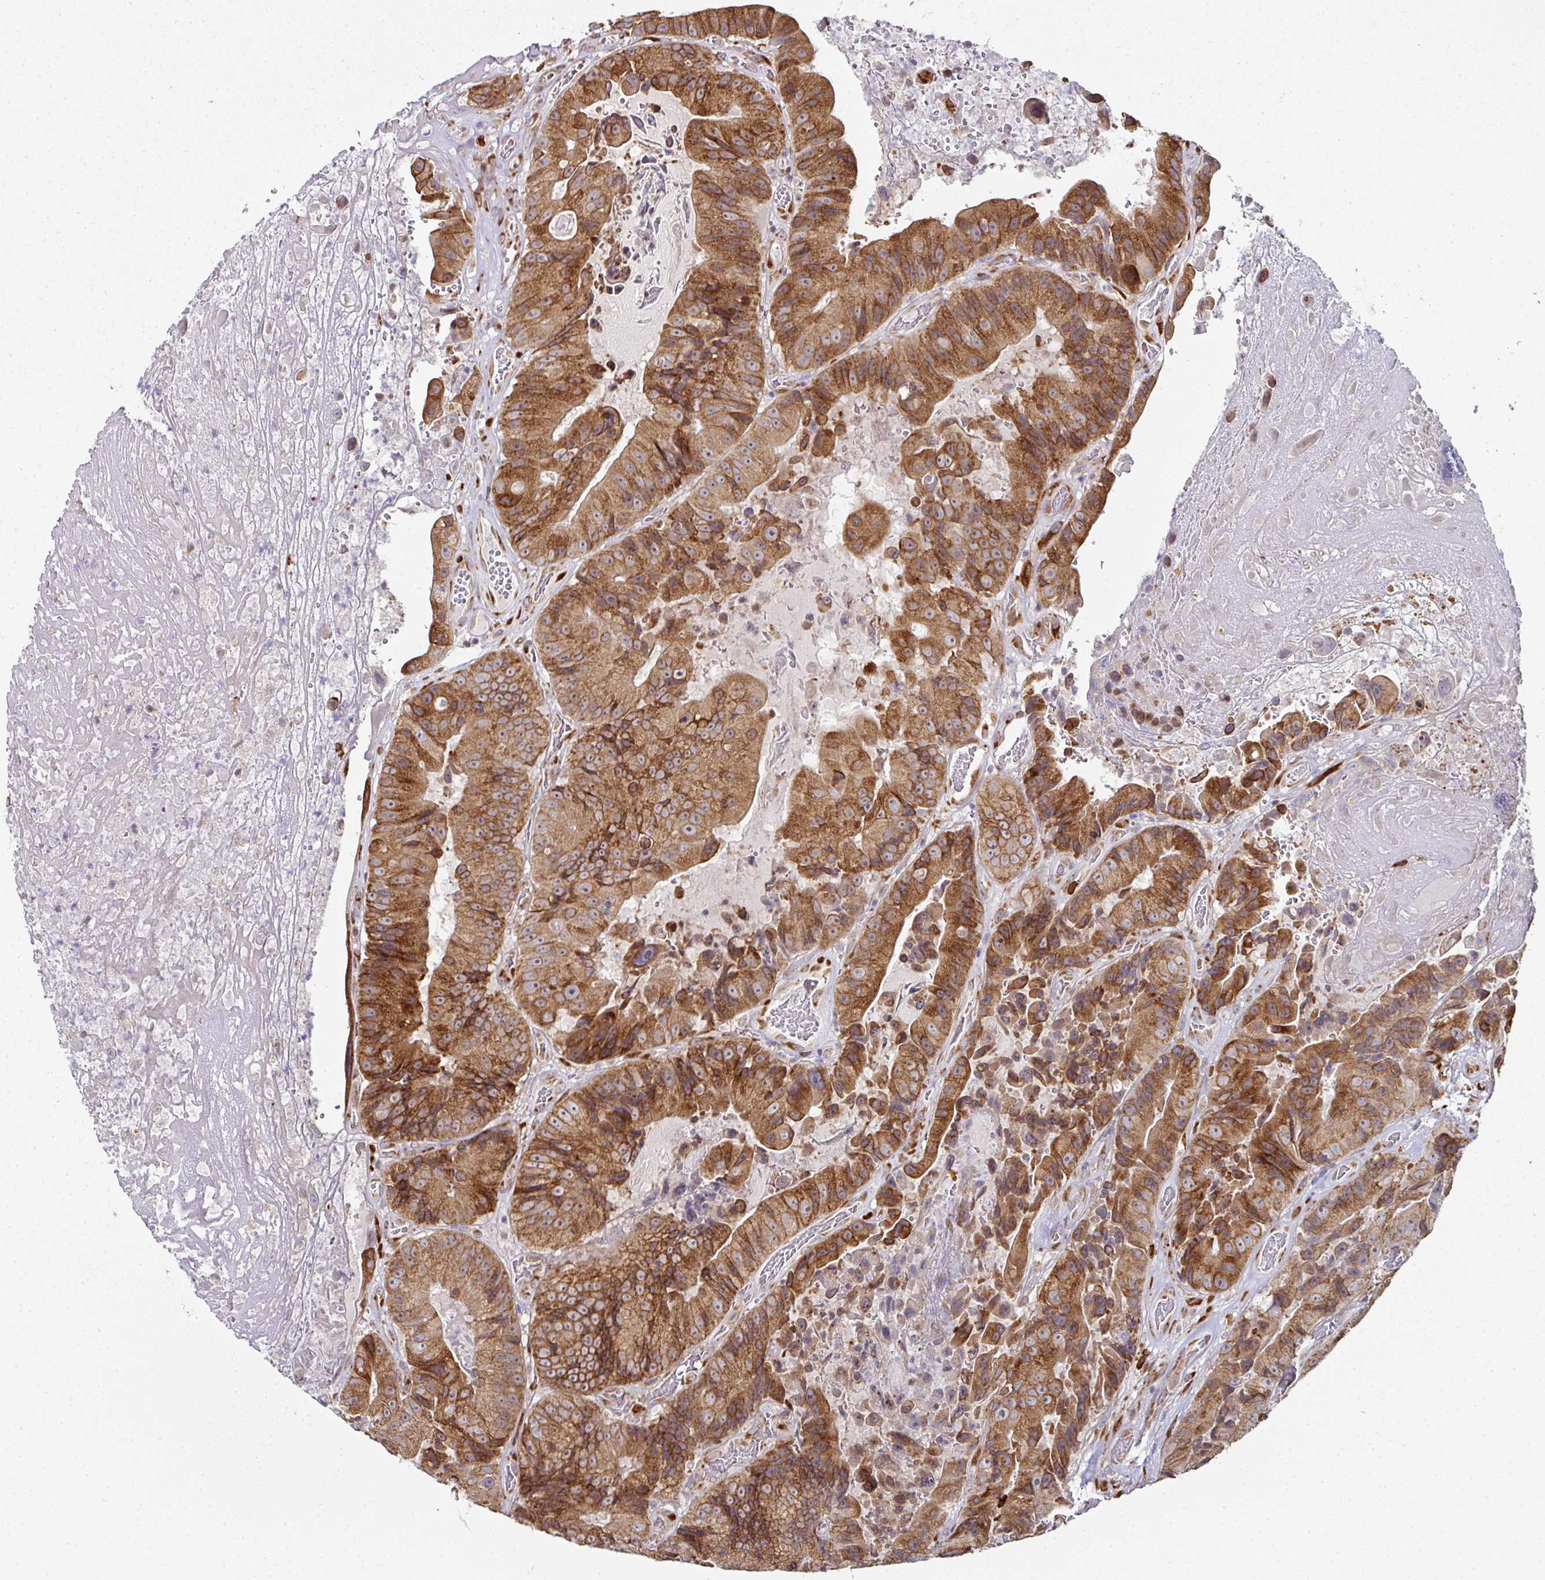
{"staining": {"intensity": "moderate", "quantity": ">75%", "location": "cytoplasmic/membranous"}, "tissue": "colorectal cancer", "cell_type": "Tumor cells", "image_type": "cancer", "snomed": [{"axis": "morphology", "description": "Adenocarcinoma, NOS"}, {"axis": "topography", "description": "Colon"}], "caption": "A photomicrograph of colorectal cancer stained for a protein exhibits moderate cytoplasmic/membranous brown staining in tumor cells. Nuclei are stained in blue.", "gene": "APOLD1", "patient": {"sex": "female", "age": 86}}